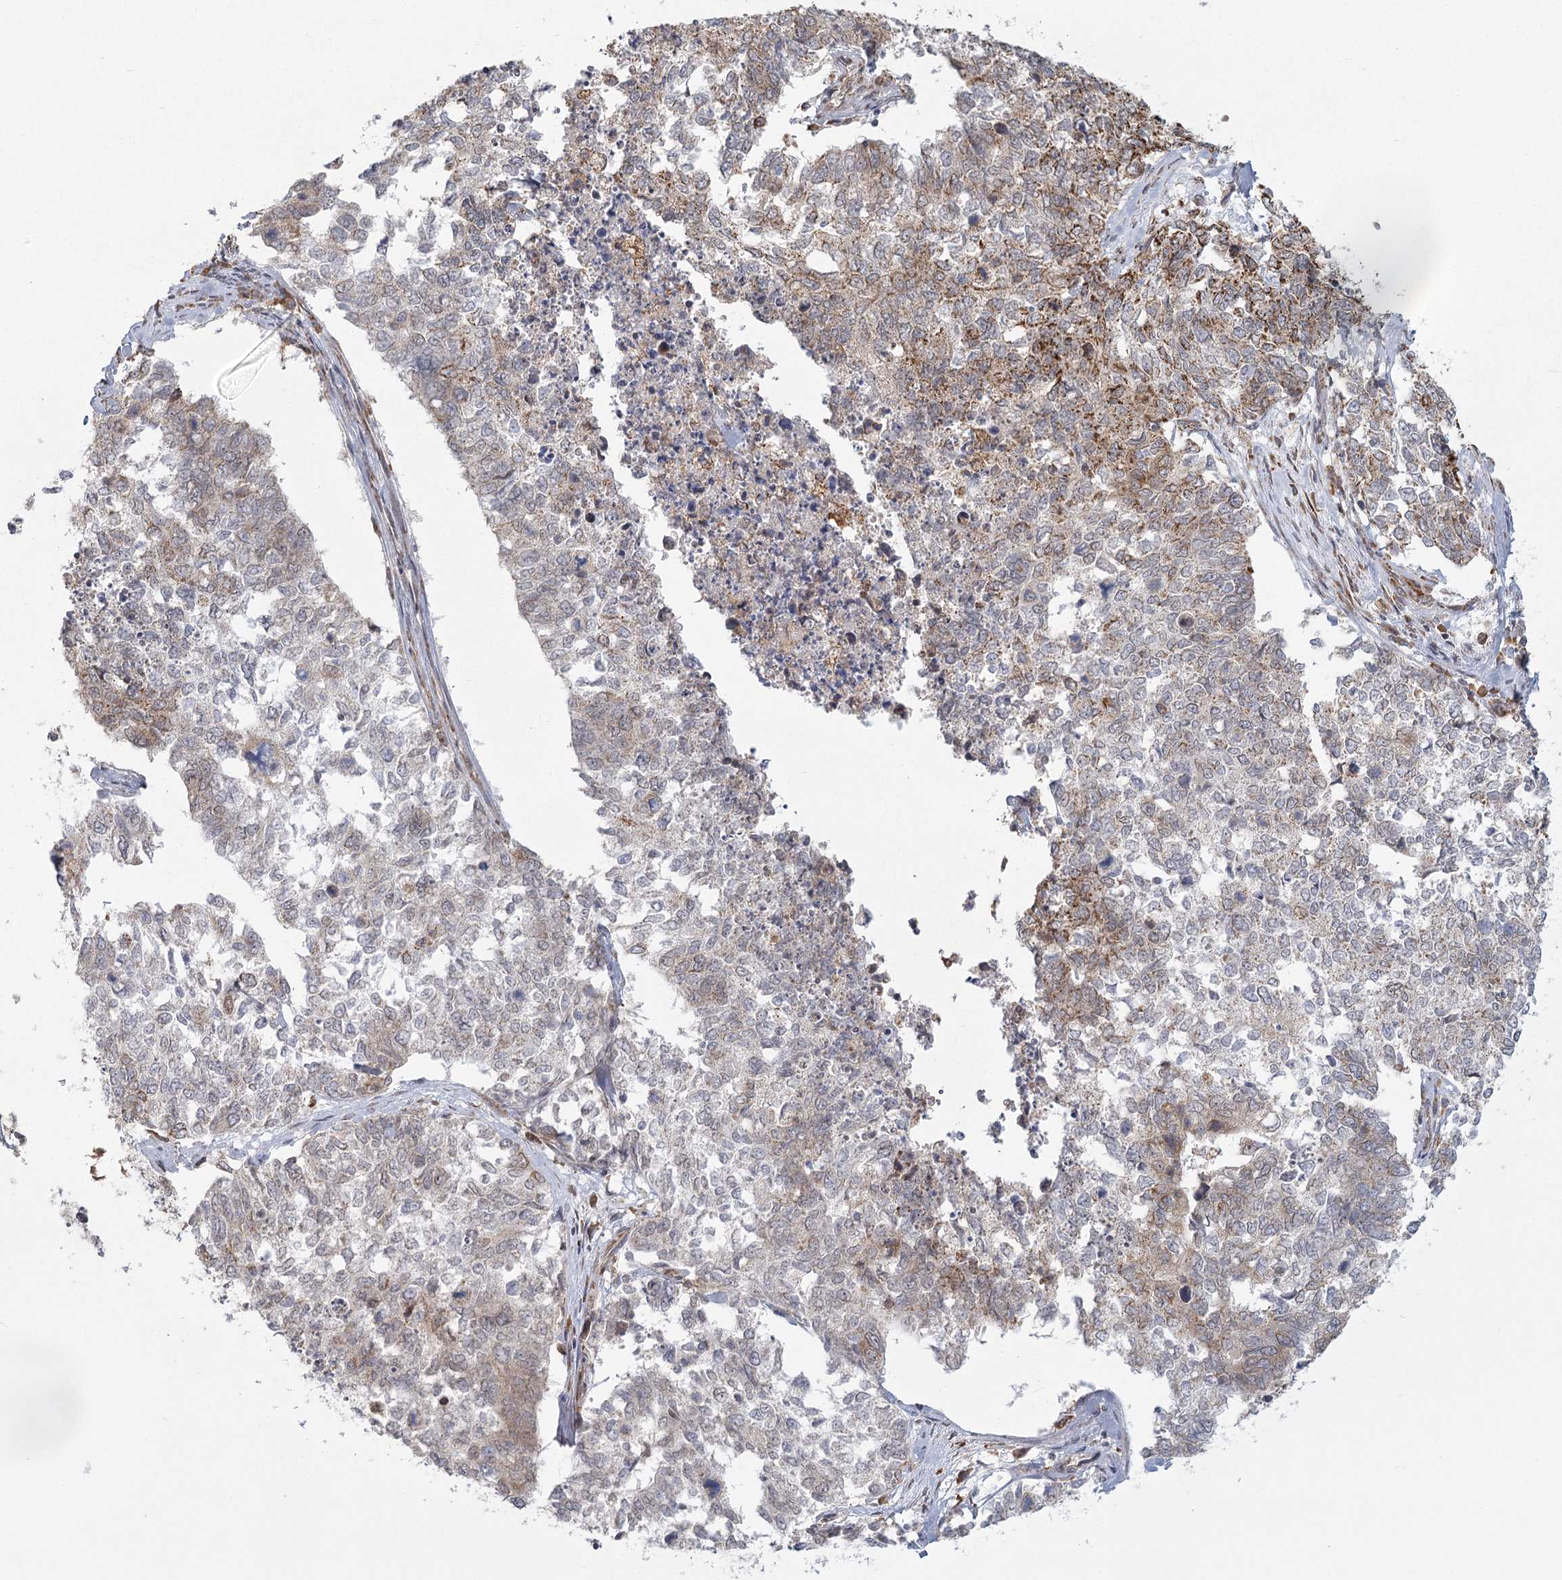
{"staining": {"intensity": "moderate", "quantity": "25%-75%", "location": "cytoplasmic/membranous"}, "tissue": "cervical cancer", "cell_type": "Tumor cells", "image_type": "cancer", "snomed": [{"axis": "morphology", "description": "Squamous cell carcinoma, NOS"}, {"axis": "topography", "description": "Cervix"}], "caption": "Squamous cell carcinoma (cervical) stained with a brown dye displays moderate cytoplasmic/membranous positive staining in approximately 25%-75% of tumor cells.", "gene": "LACTB", "patient": {"sex": "female", "age": 63}}